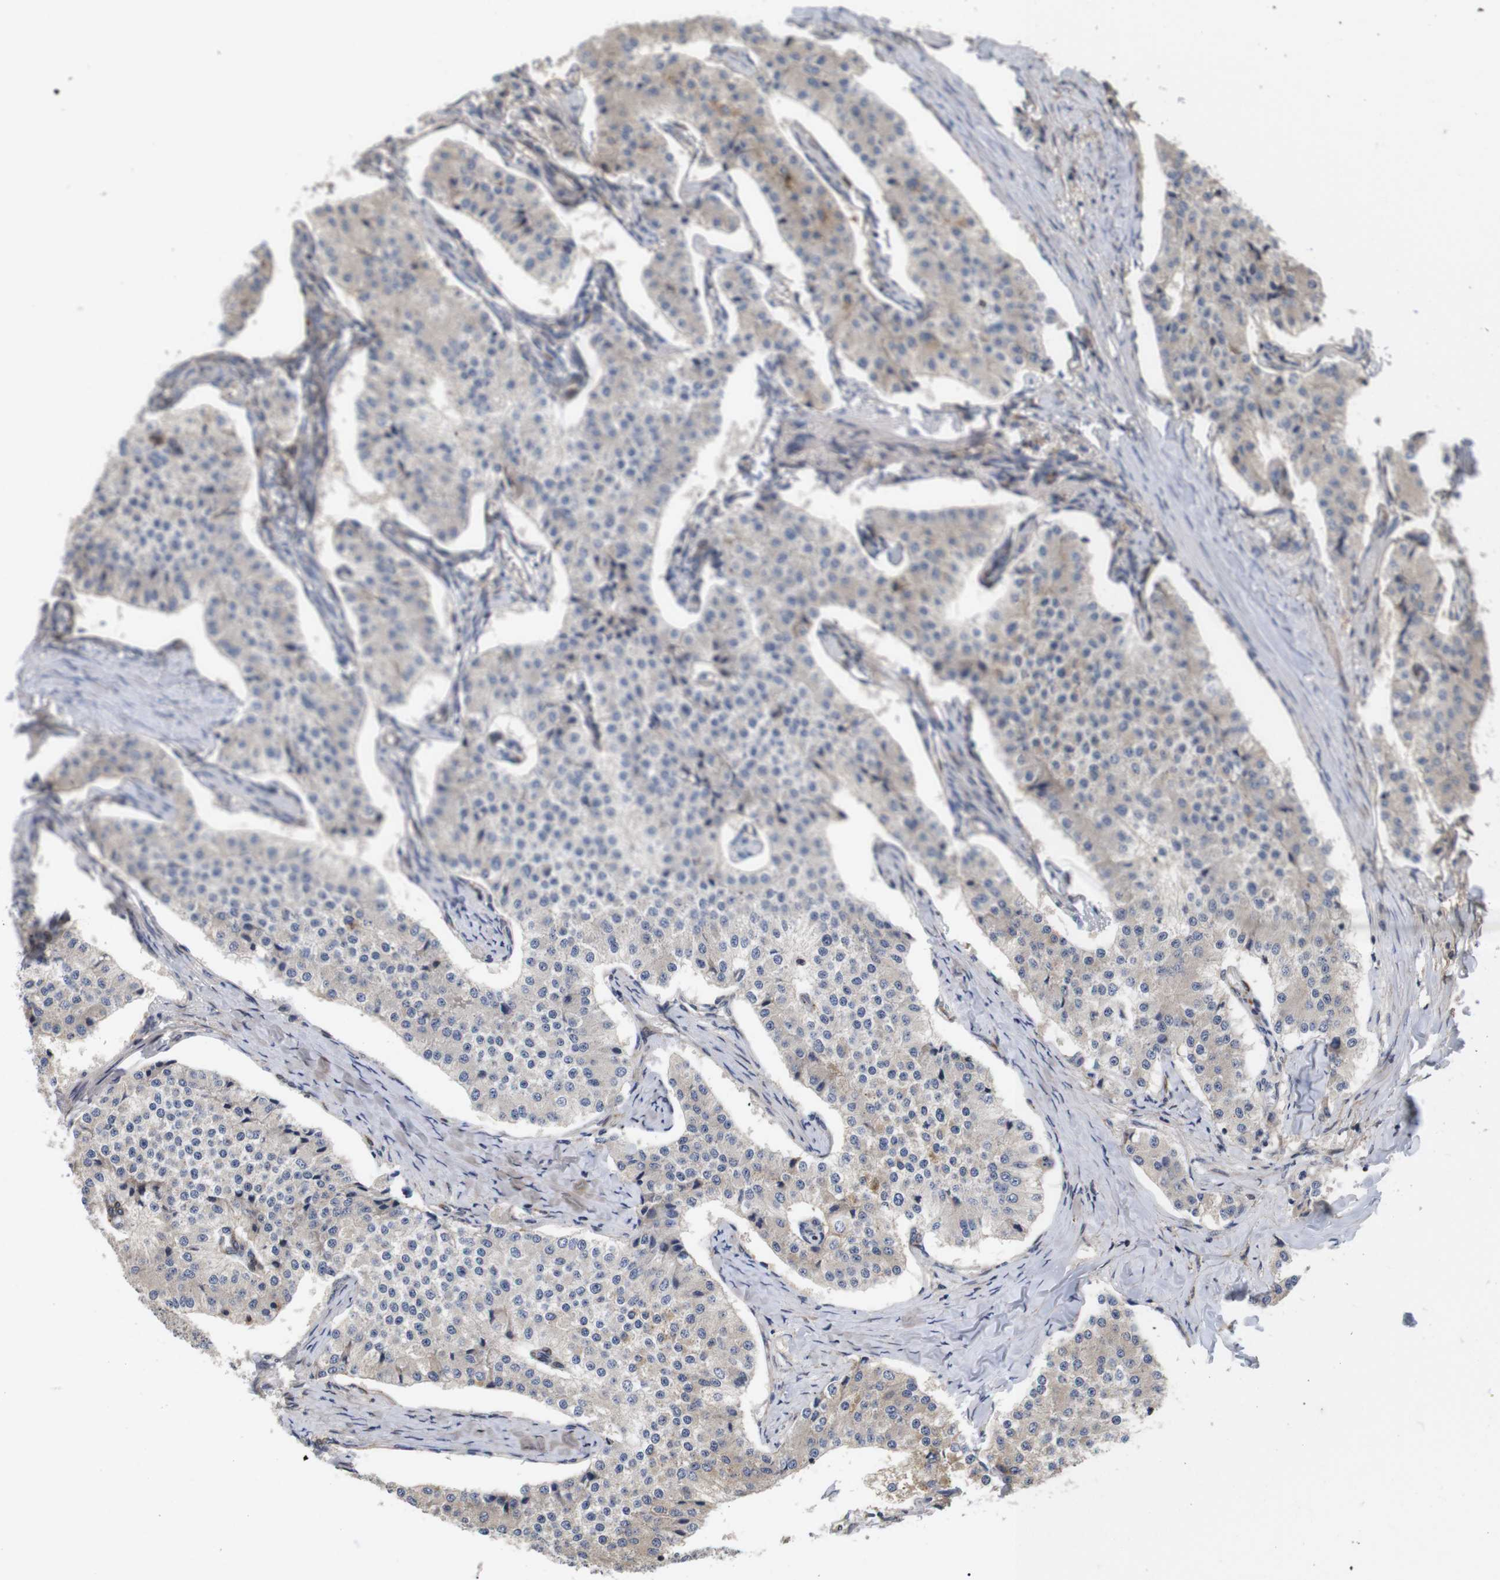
{"staining": {"intensity": "weak", "quantity": "<25%", "location": "cytoplasmic/membranous"}, "tissue": "carcinoid", "cell_type": "Tumor cells", "image_type": "cancer", "snomed": [{"axis": "morphology", "description": "Carcinoid, malignant, NOS"}, {"axis": "topography", "description": "Colon"}], "caption": "A photomicrograph of carcinoid (malignant) stained for a protein demonstrates no brown staining in tumor cells. (Brightfield microscopy of DAB (3,3'-diaminobenzidine) immunohistochemistry (IHC) at high magnification).", "gene": "SPRY3", "patient": {"sex": "female", "age": 52}}